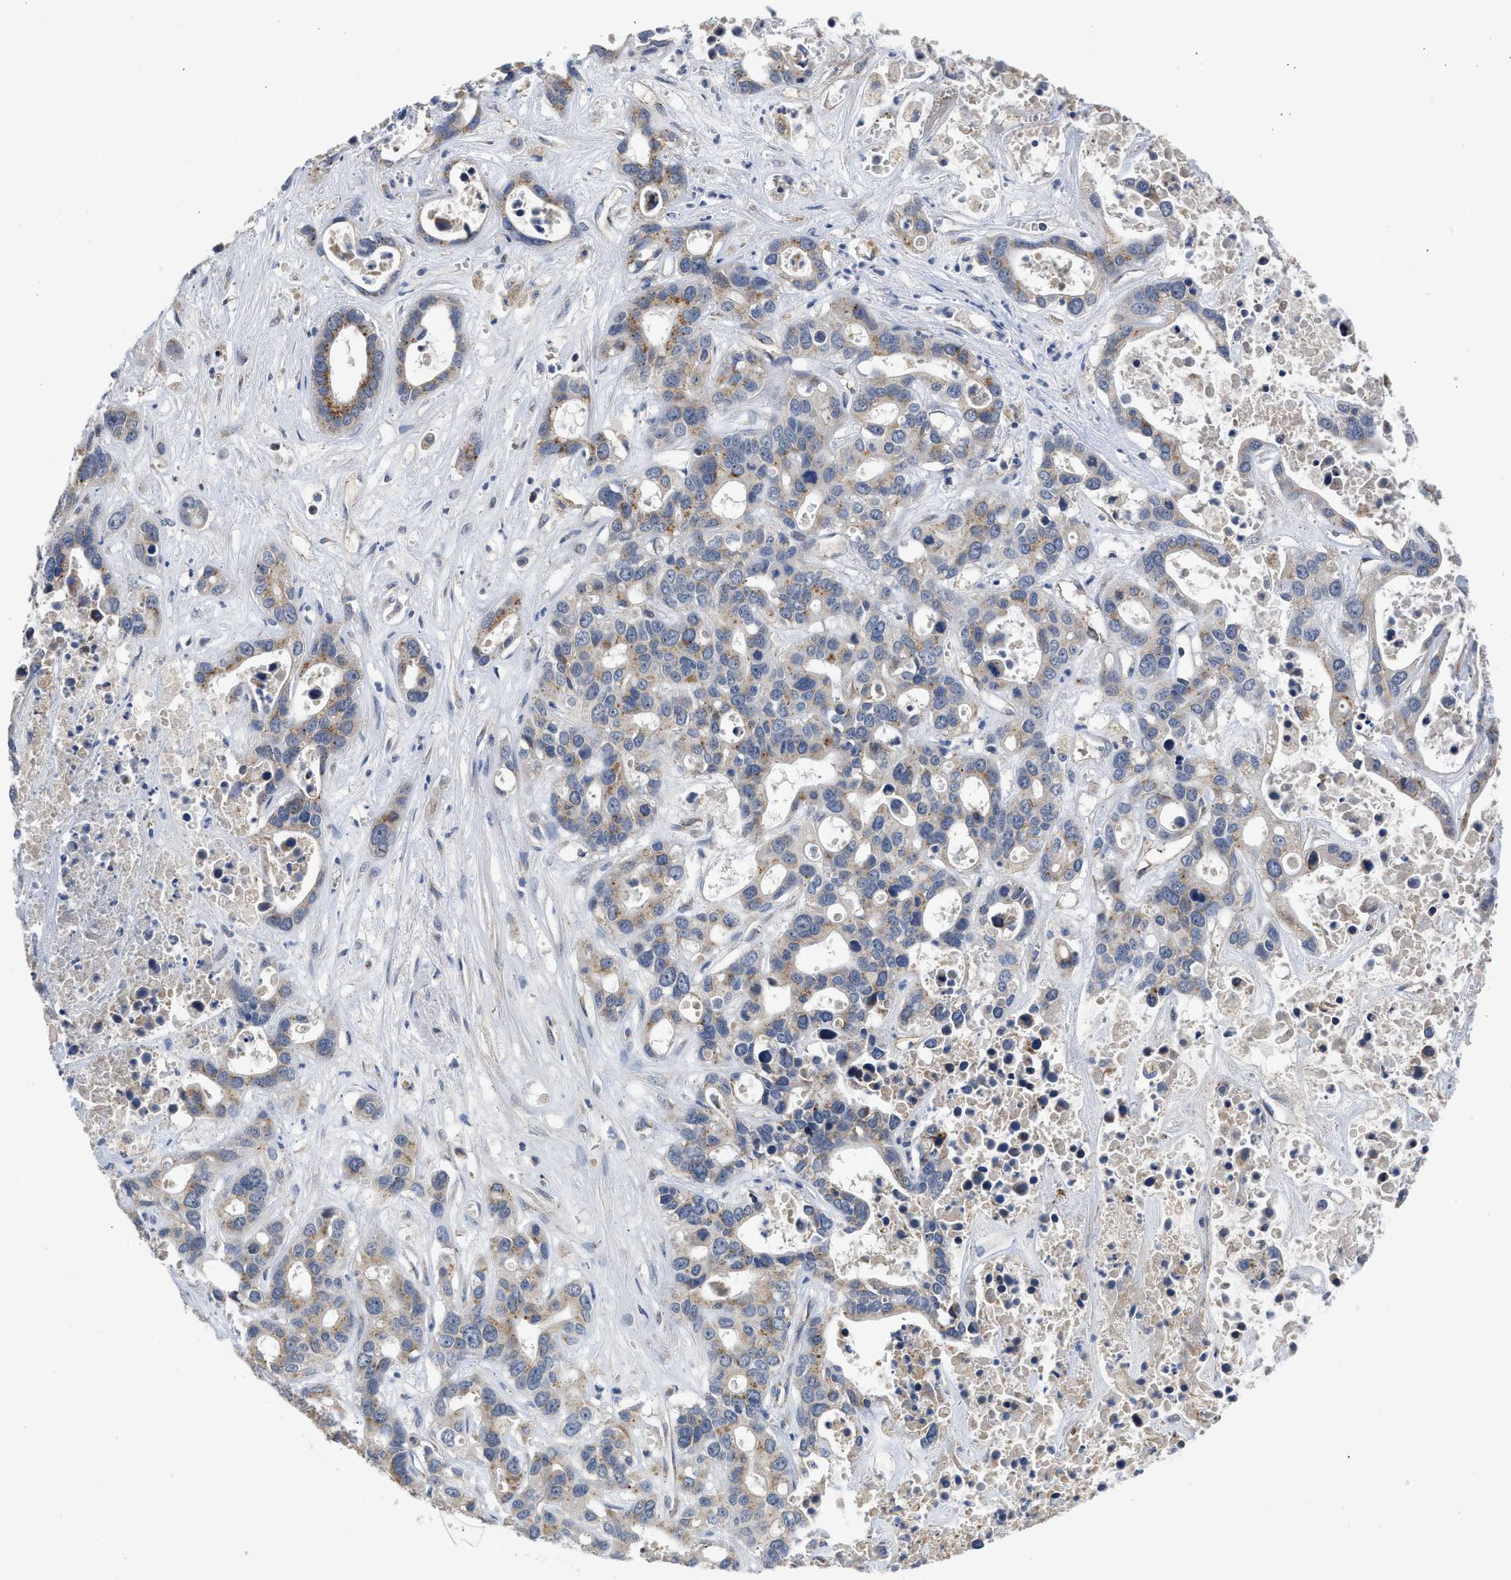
{"staining": {"intensity": "weak", "quantity": "25%-75%", "location": "cytoplasmic/membranous"}, "tissue": "liver cancer", "cell_type": "Tumor cells", "image_type": "cancer", "snomed": [{"axis": "morphology", "description": "Cholangiocarcinoma"}, {"axis": "topography", "description": "Liver"}], "caption": "A high-resolution image shows immunohistochemistry staining of liver cholangiocarcinoma, which reveals weak cytoplasmic/membranous positivity in about 25%-75% of tumor cells.", "gene": "PIM1", "patient": {"sex": "female", "age": 65}}